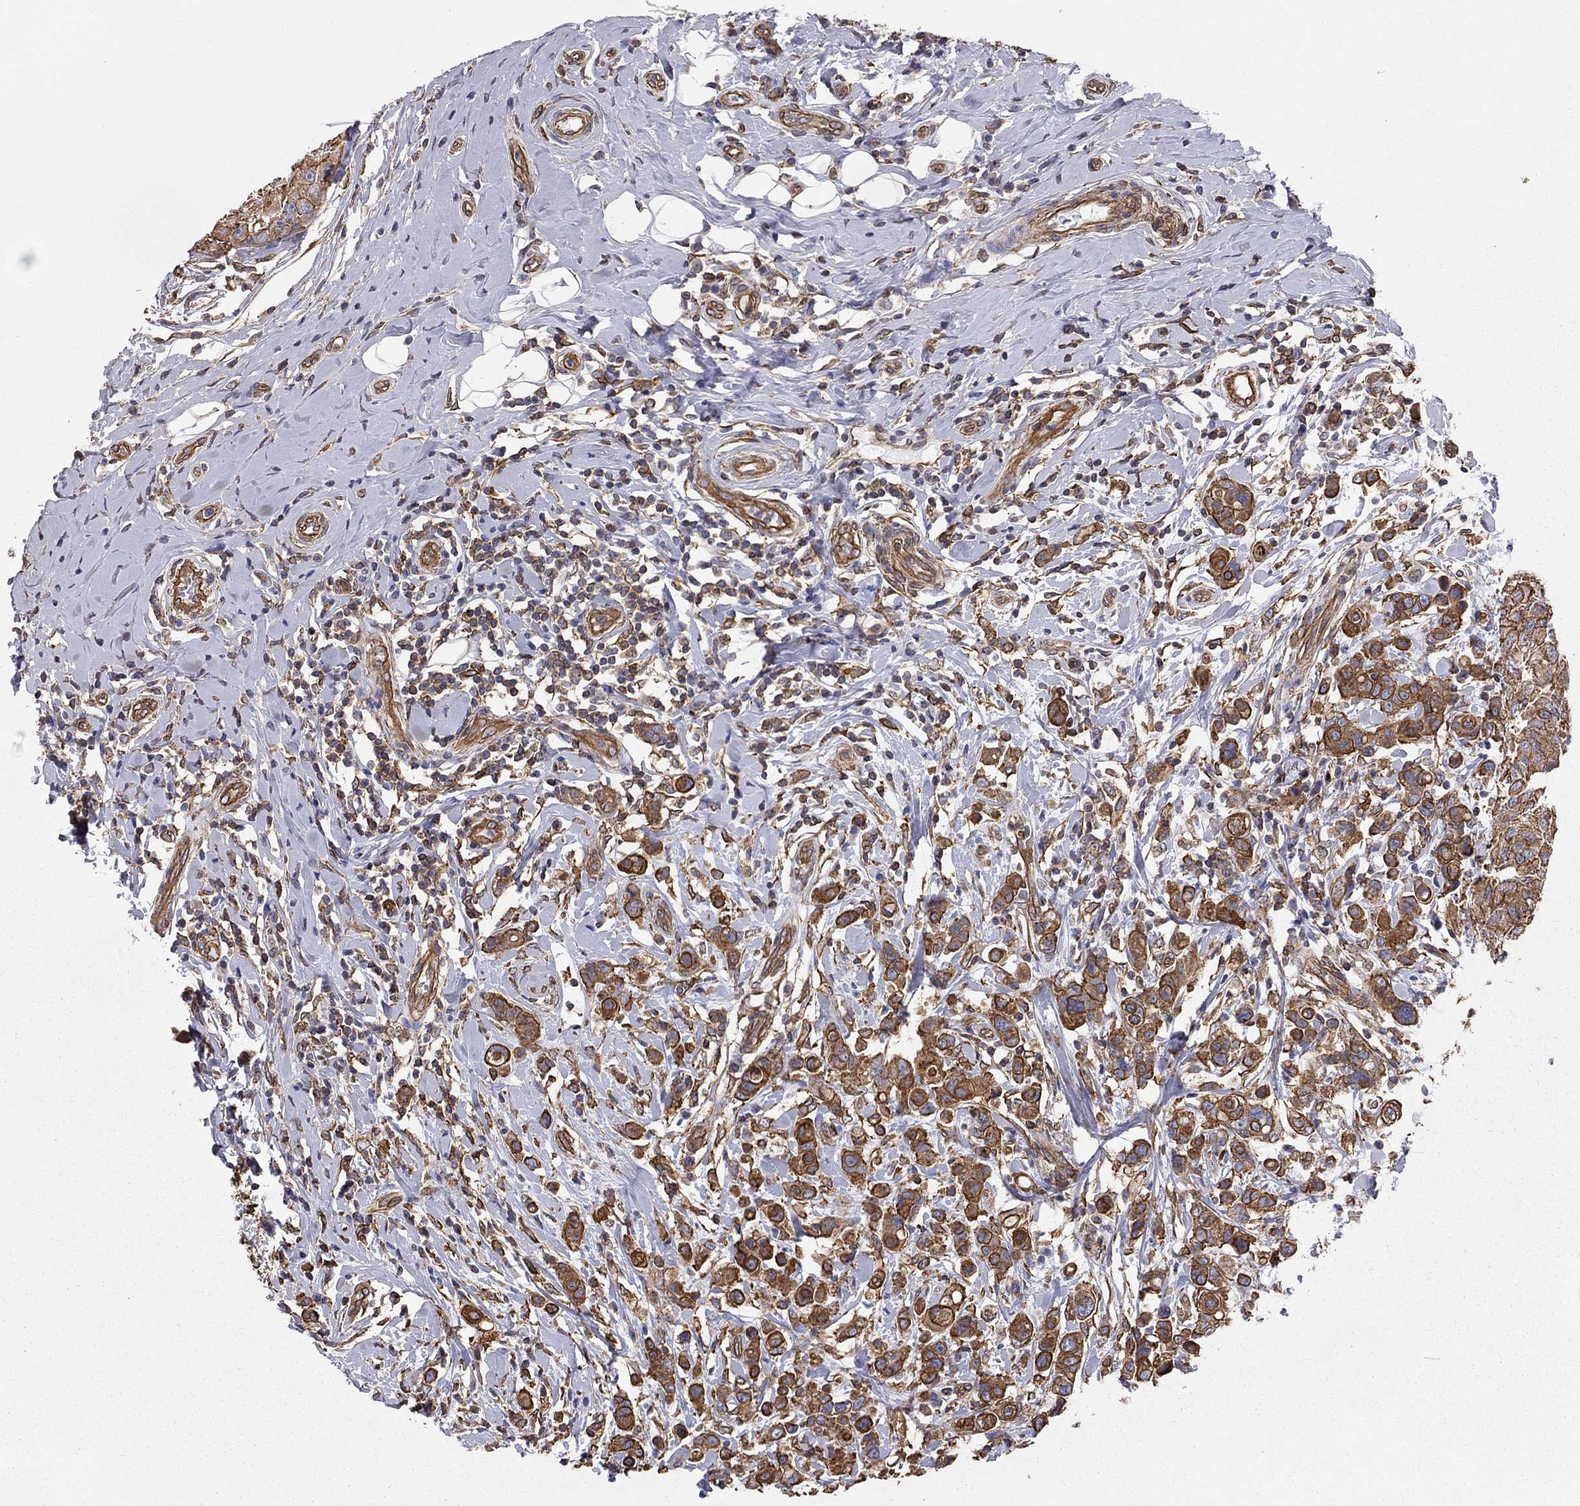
{"staining": {"intensity": "strong", "quantity": ">75%", "location": "cytoplasmic/membranous"}, "tissue": "breast cancer", "cell_type": "Tumor cells", "image_type": "cancer", "snomed": [{"axis": "morphology", "description": "Duct carcinoma"}, {"axis": "topography", "description": "Breast"}], "caption": "A micrograph of human breast cancer stained for a protein shows strong cytoplasmic/membranous brown staining in tumor cells.", "gene": "BICDL2", "patient": {"sex": "female", "age": 27}}